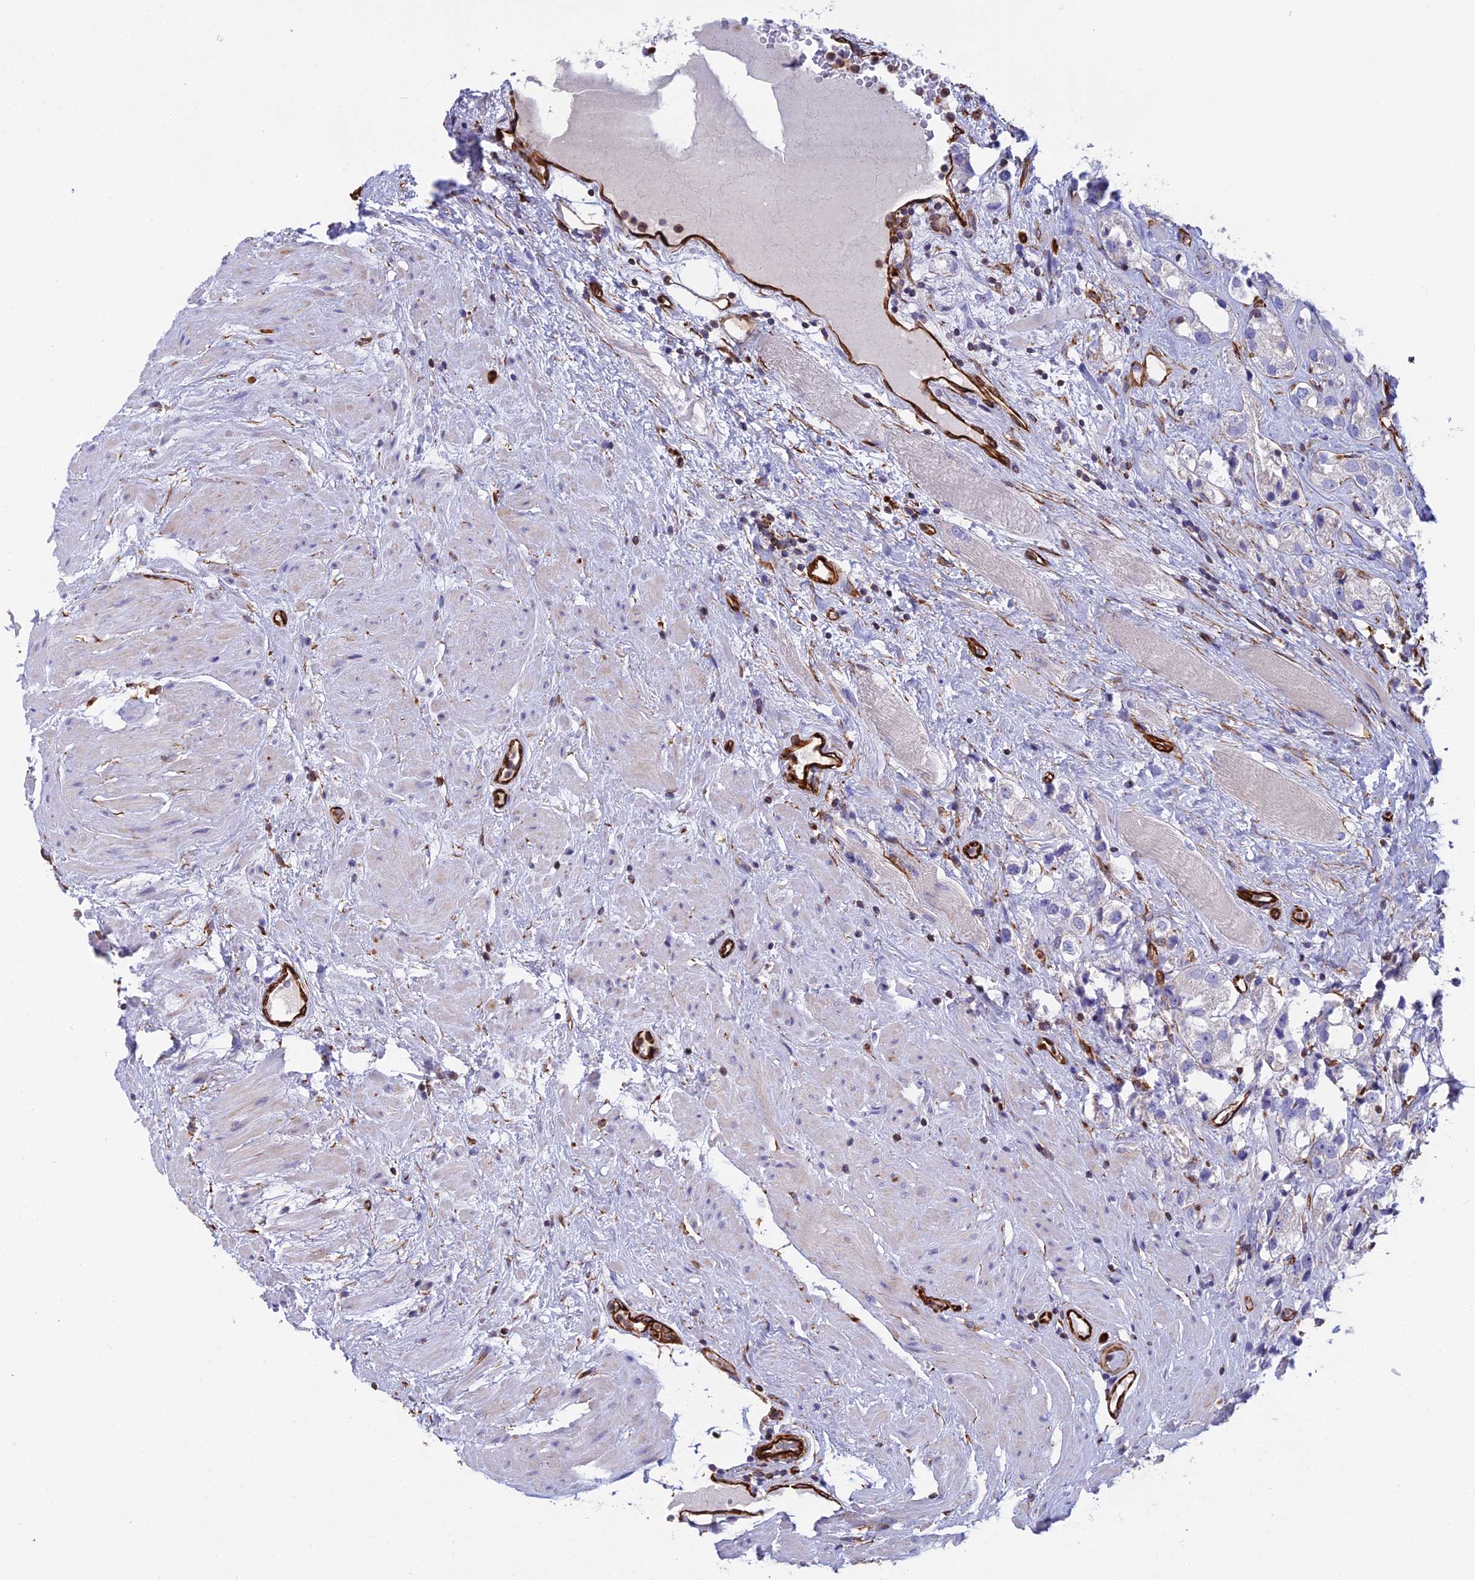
{"staining": {"intensity": "negative", "quantity": "none", "location": "none"}, "tissue": "prostate cancer", "cell_type": "Tumor cells", "image_type": "cancer", "snomed": [{"axis": "morphology", "description": "Adenocarcinoma, NOS"}, {"axis": "topography", "description": "Prostate"}], "caption": "This is a photomicrograph of immunohistochemistry staining of prostate cancer, which shows no staining in tumor cells. (Brightfield microscopy of DAB (3,3'-diaminobenzidine) immunohistochemistry at high magnification).", "gene": "FBXL20", "patient": {"sex": "male", "age": 79}}